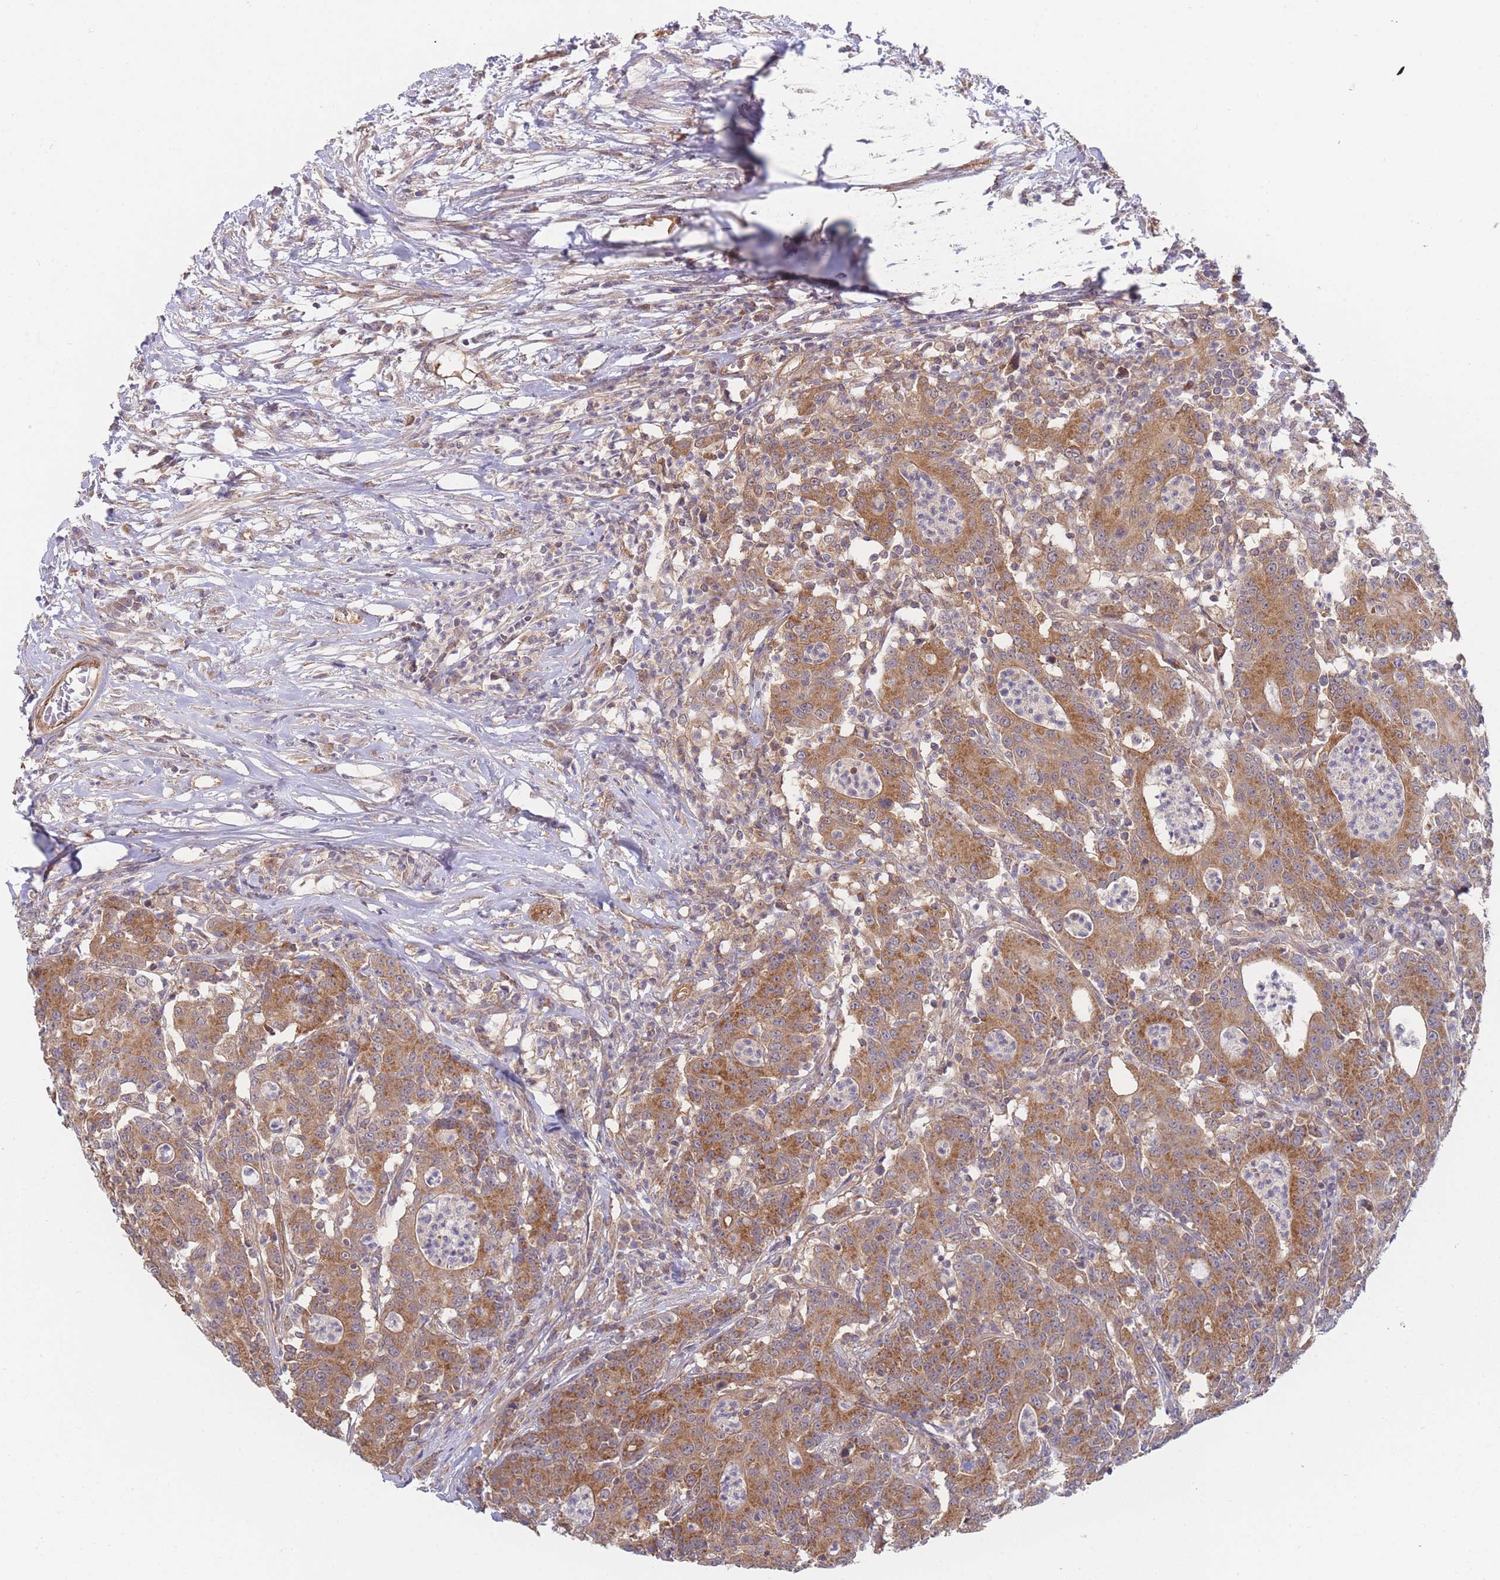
{"staining": {"intensity": "moderate", "quantity": ">75%", "location": "cytoplasmic/membranous"}, "tissue": "colorectal cancer", "cell_type": "Tumor cells", "image_type": "cancer", "snomed": [{"axis": "morphology", "description": "Adenocarcinoma, NOS"}, {"axis": "topography", "description": "Colon"}], "caption": "Colorectal adenocarcinoma tissue displays moderate cytoplasmic/membranous staining in approximately >75% of tumor cells", "gene": "MRPS18B", "patient": {"sex": "male", "age": 83}}